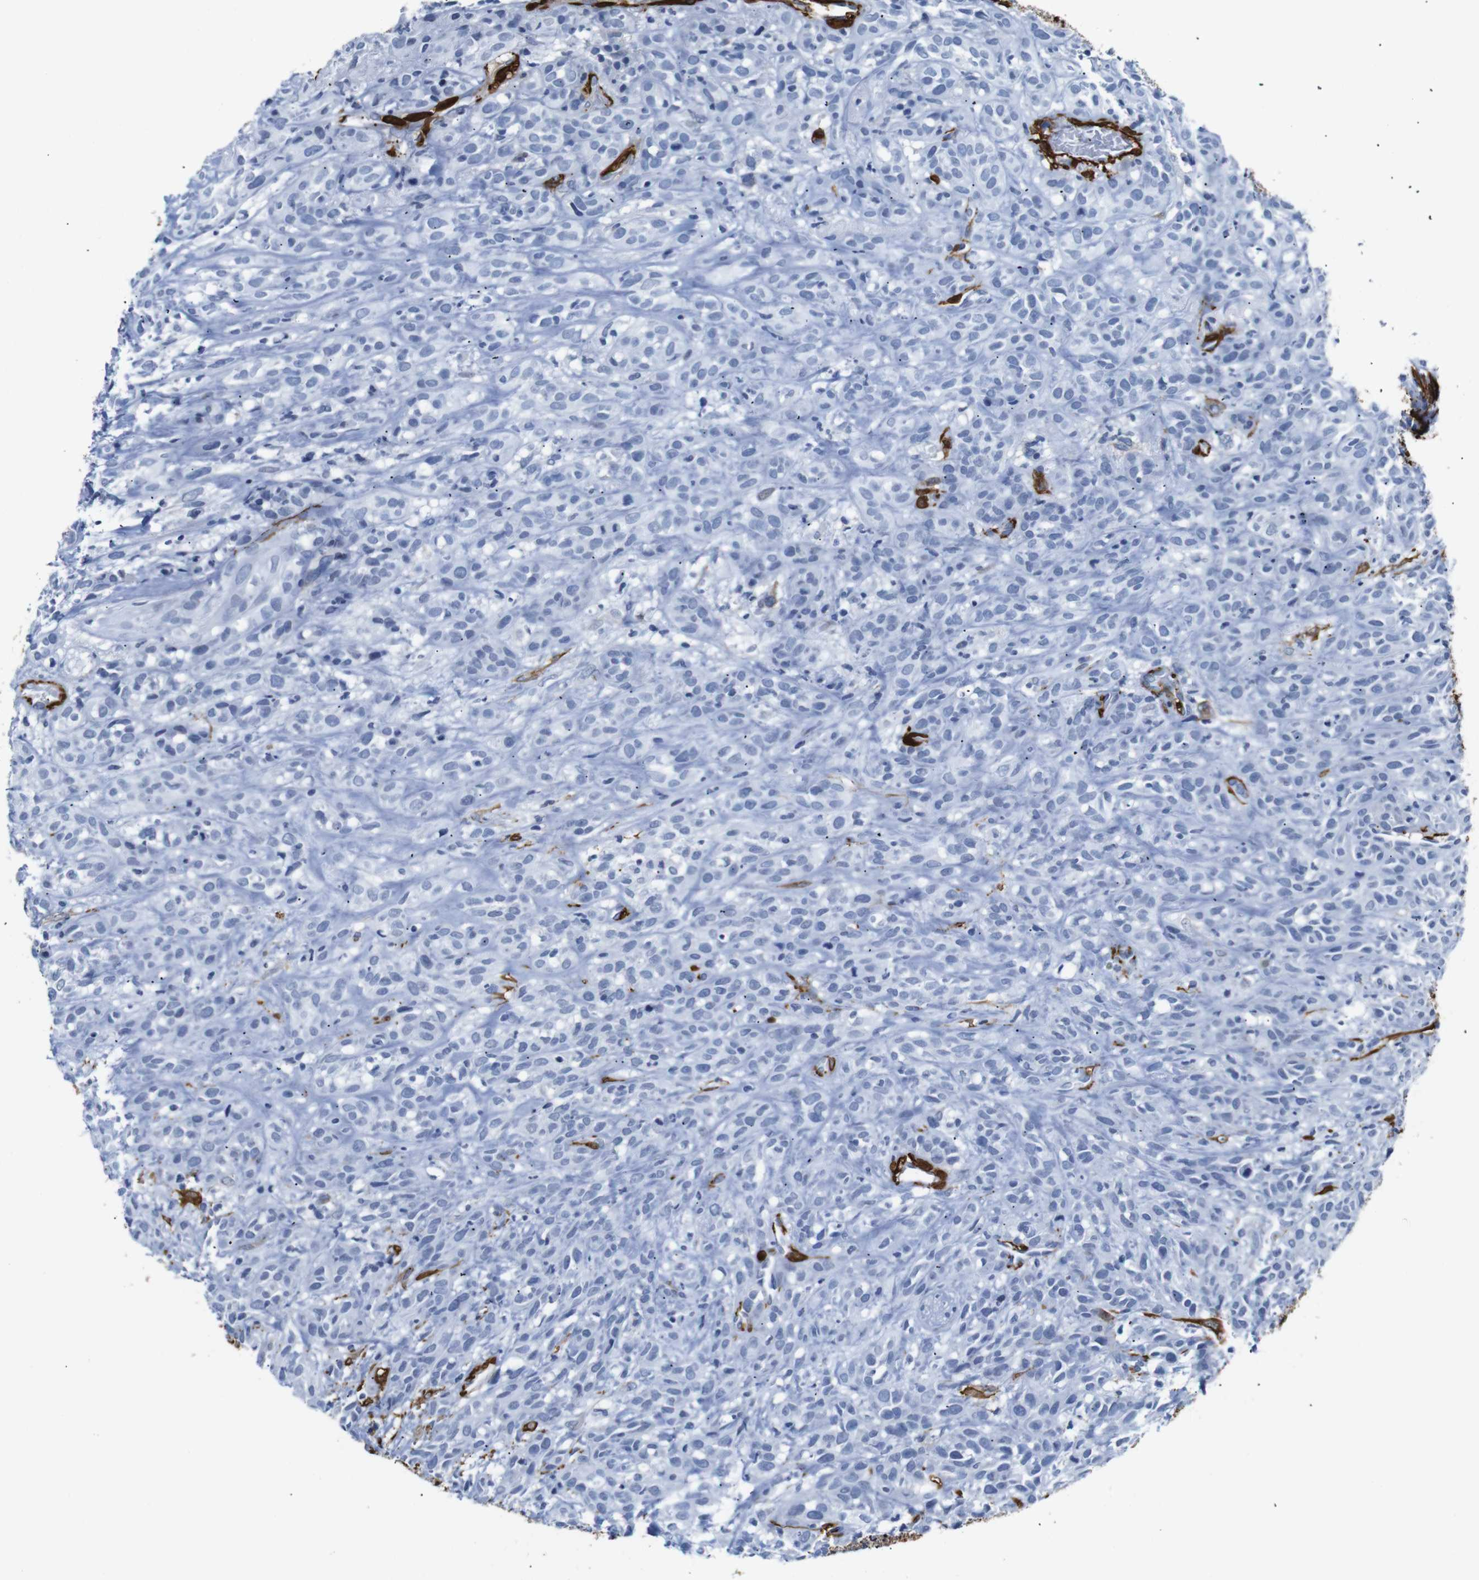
{"staining": {"intensity": "negative", "quantity": "none", "location": "none"}, "tissue": "head and neck cancer", "cell_type": "Tumor cells", "image_type": "cancer", "snomed": [{"axis": "morphology", "description": "Normal tissue, NOS"}, {"axis": "morphology", "description": "Squamous cell carcinoma, NOS"}, {"axis": "topography", "description": "Cartilage tissue"}, {"axis": "topography", "description": "Head-Neck"}], "caption": "Tumor cells are negative for protein expression in human squamous cell carcinoma (head and neck).", "gene": "ACTA2", "patient": {"sex": "male", "age": 62}}